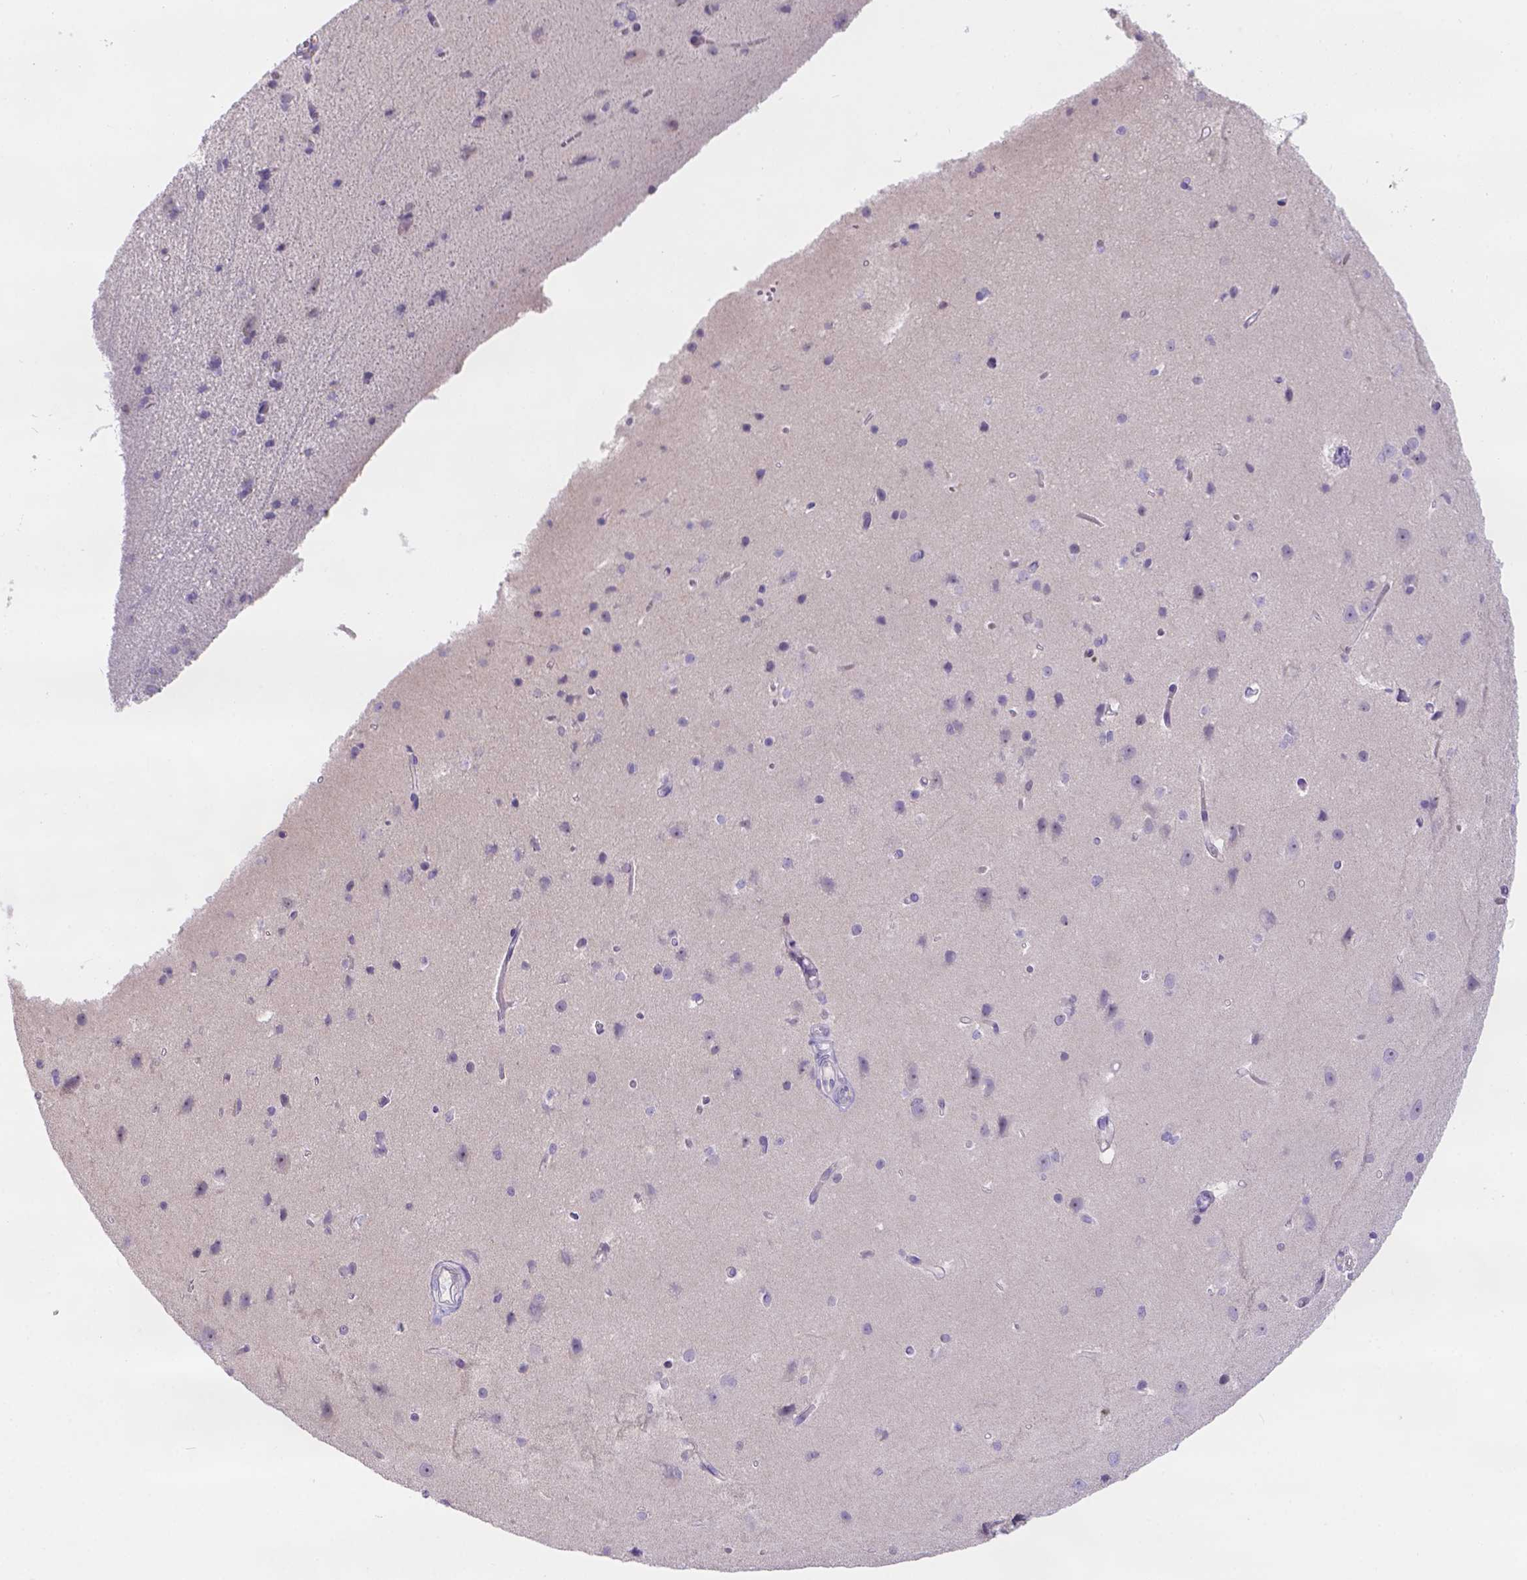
{"staining": {"intensity": "negative", "quantity": "none", "location": "none"}, "tissue": "cerebral cortex", "cell_type": "Endothelial cells", "image_type": "normal", "snomed": [{"axis": "morphology", "description": "Normal tissue, NOS"}, {"axis": "topography", "description": "Cerebral cortex"}], "caption": "Endothelial cells are negative for brown protein staining in unremarkable cerebral cortex. Nuclei are stained in blue.", "gene": "CD96", "patient": {"sex": "male", "age": 37}}